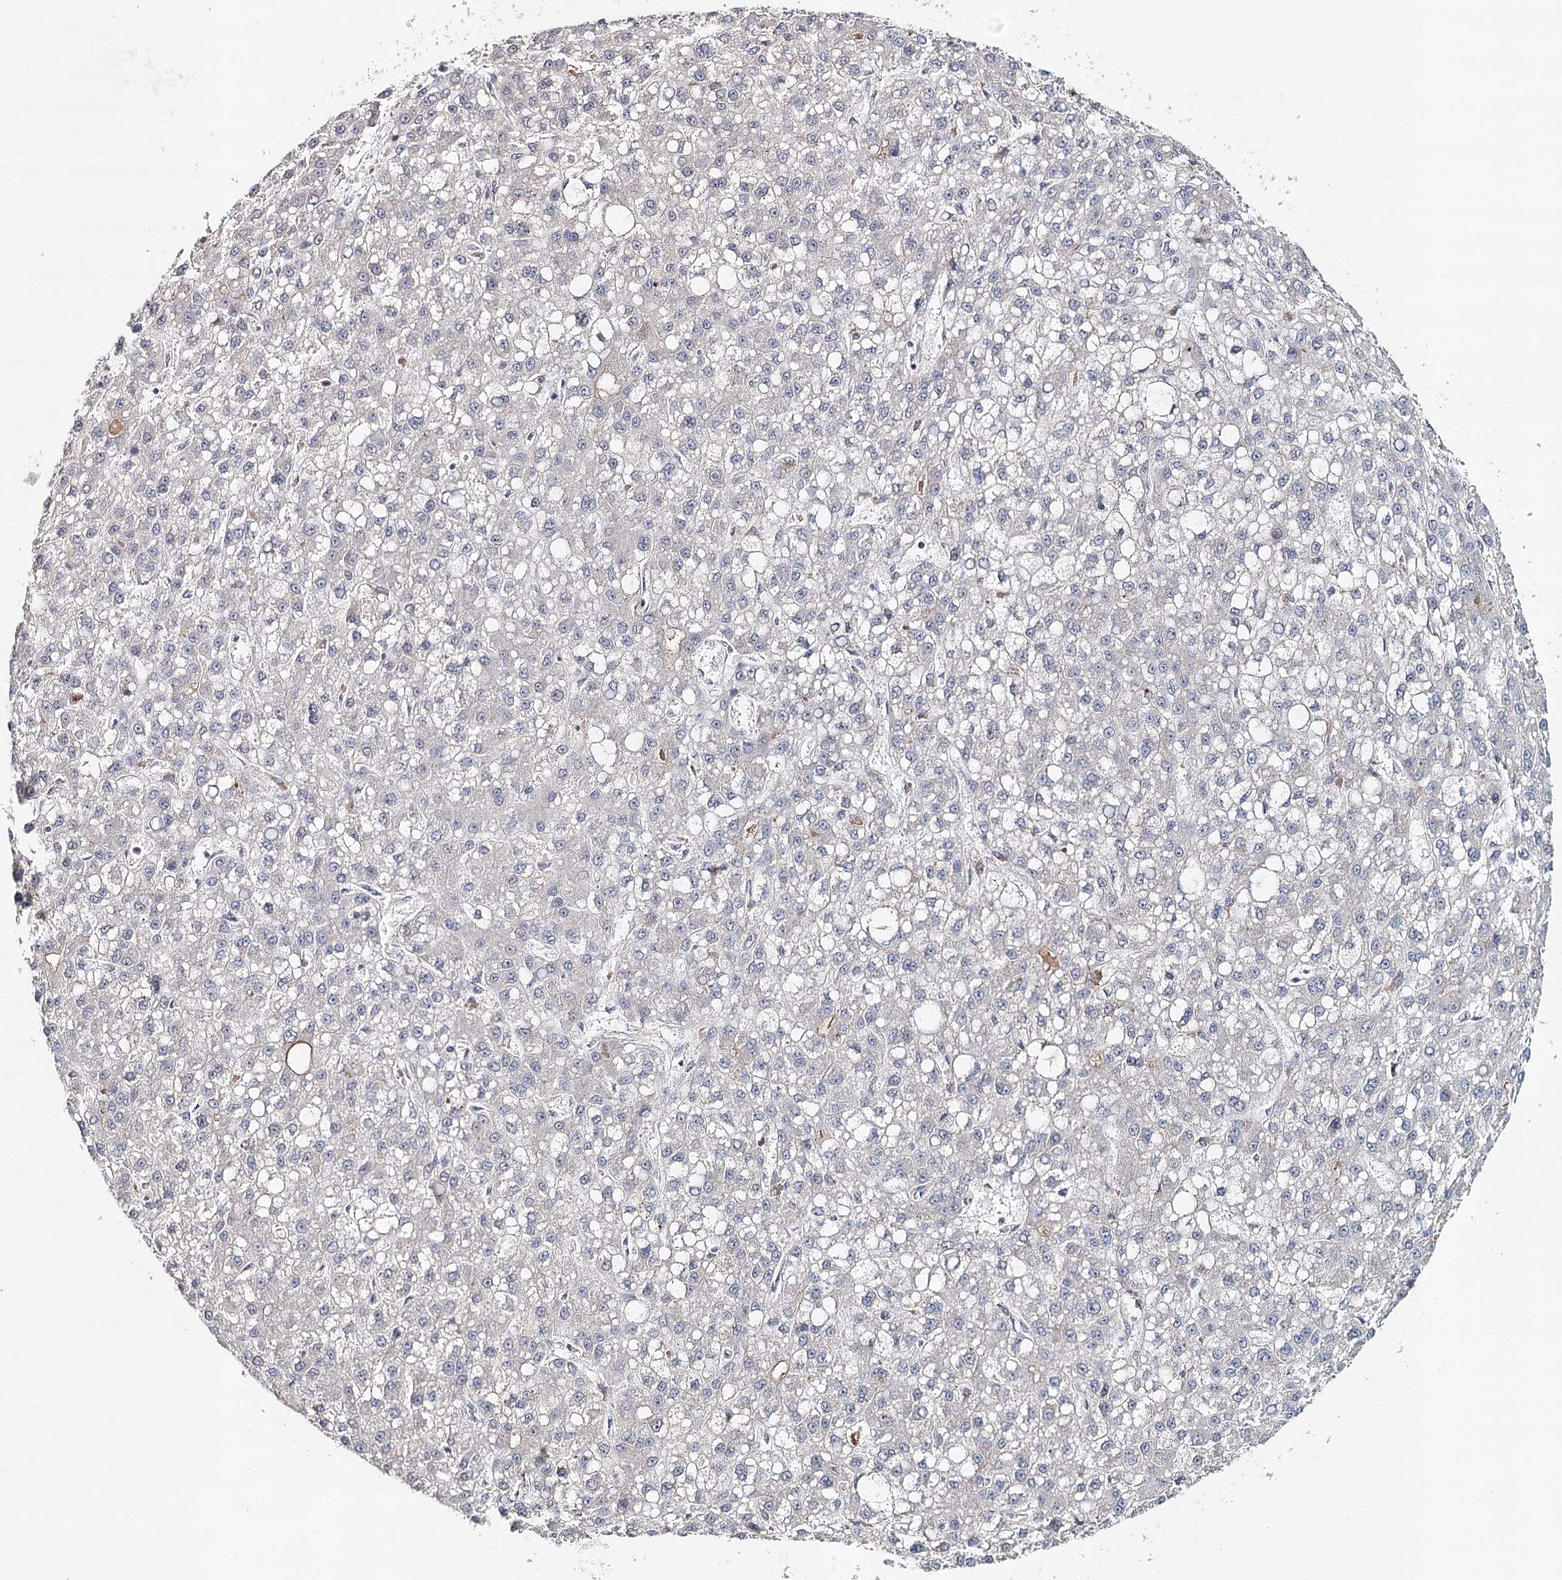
{"staining": {"intensity": "negative", "quantity": "none", "location": "none"}, "tissue": "liver cancer", "cell_type": "Tumor cells", "image_type": "cancer", "snomed": [{"axis": "morphology", "description": "Carcinoma, Hepatocellular, NOS"}, {"axis": "topography", "description": "Liver"}], "caption": "A micrograph of human liver cancer is negative for staining in tumor cells. Nuclei are stained in blue.", "gene": "SYNPO", "patient": {"sex": "male", "age": 67}}